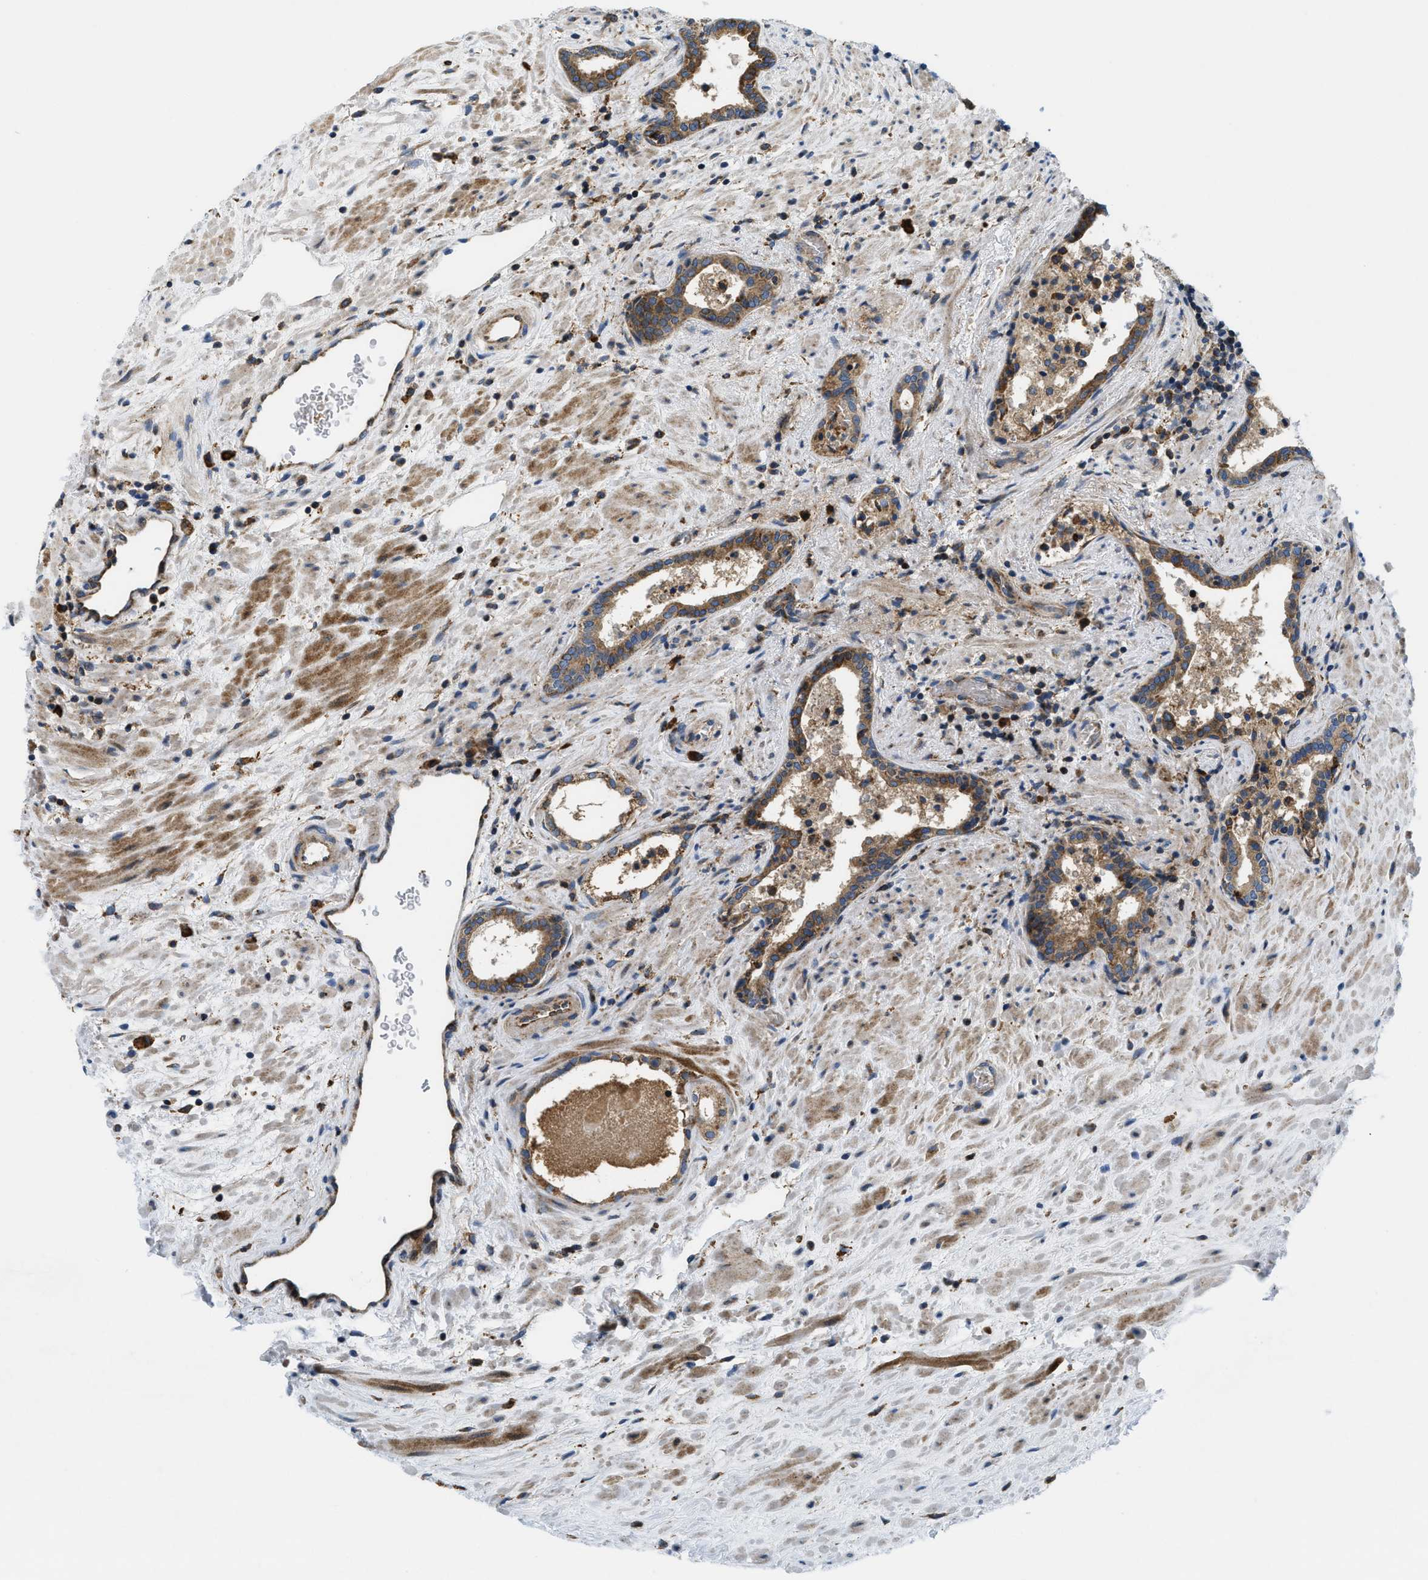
{"staining": {"intensity": "strong", "quantity": ">75%", "location": "cytoplasmic/membranous"}, "tissue": "prostate cancer", "cell_type": "Tumor cells", "image_type": "cancer", "snomed": [{"axis": "morphology", "description": "Adenocarcinoma, High grade"}, {"axis": "topography", "description": "Prostate"}], "caption": "Prostate high-grade adenocarcinoma stained for a protein reveals strong cytoplasmic/membranous positivity in tumor cells. Immunohistochemistry stains the protein in brown and the nuclei are stained blue.", "gene": "CSPG4", "patient": {"sex": "male", "age": 71}}